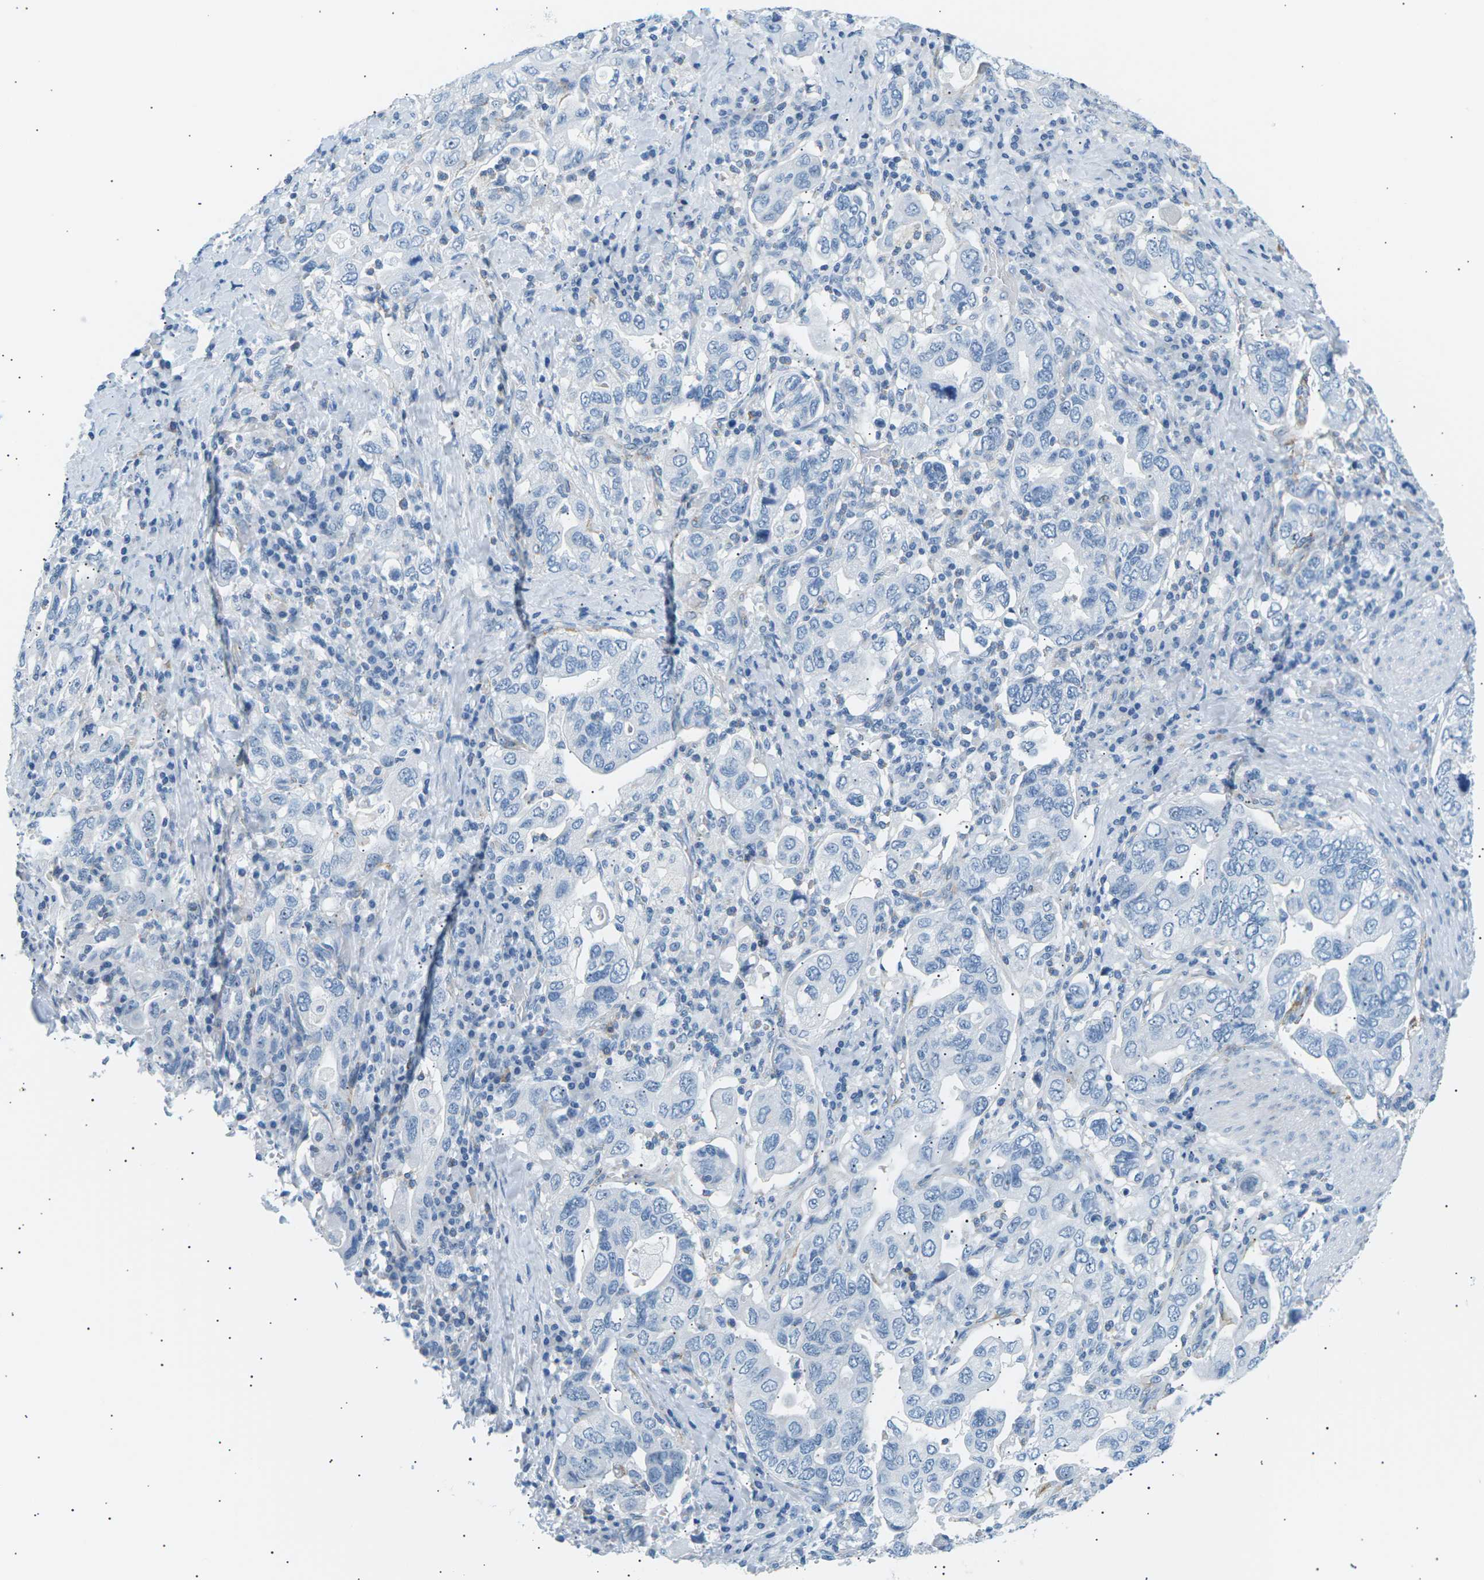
{"staining": {"intensity": "negative", "quantity": "none", "location": "none"}, "tissue": "stomach cancer", "cell_type": "Tumor cells", "image_type": "cancer", "snomed": [{"axis": "morphology", "description": "Adenocarcinoma, NOS"}, {"axis": "topography", "description": "Stomach, upper"}], "caption": "The image demonstrates no staining of tumor cells in stomach cancer.", "gene": "SEPTIN5", "patient": {"sex": "male", "age": 62}}